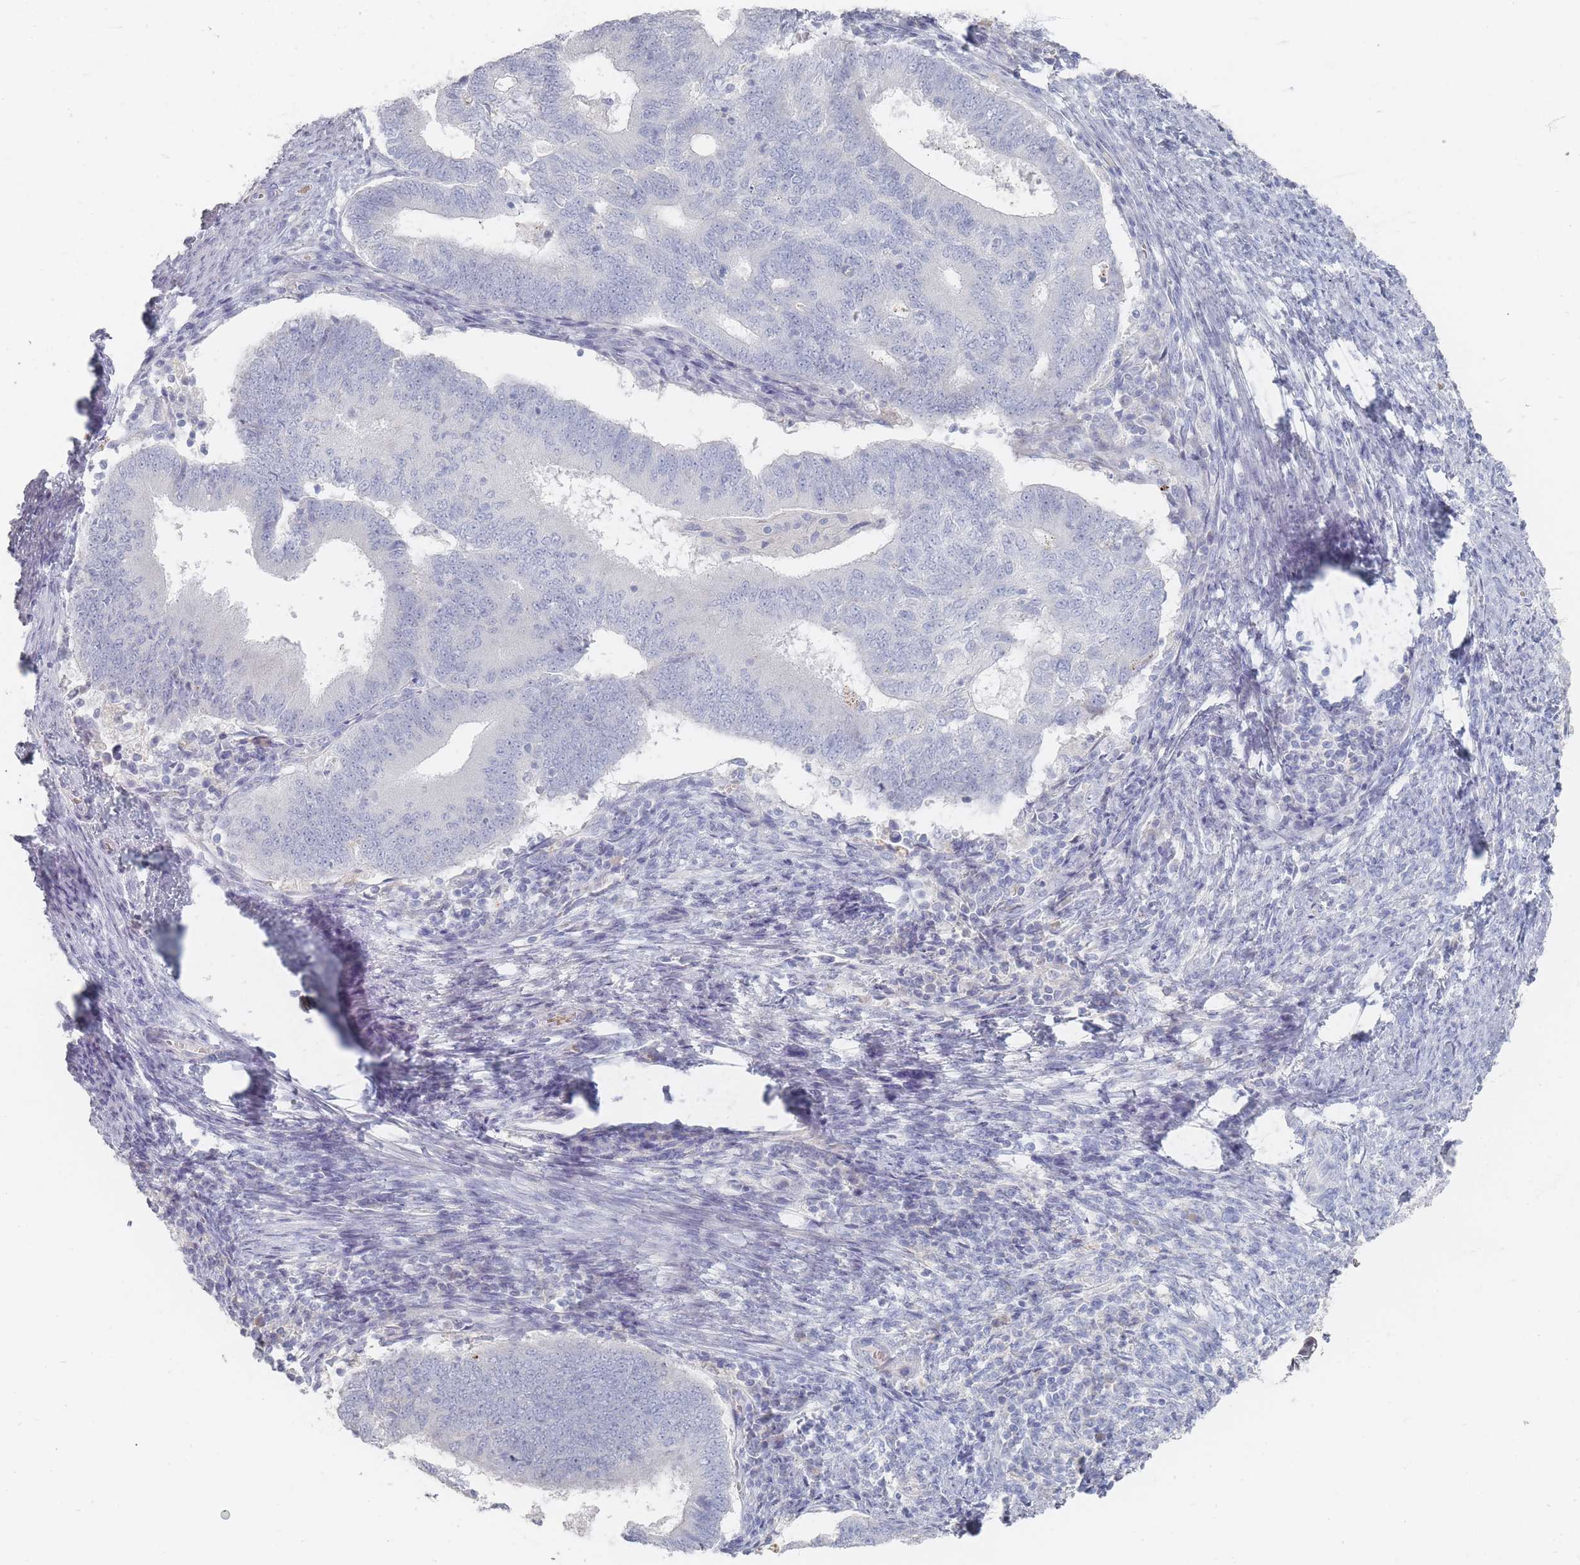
{"staining": {"intensity": "negative", "quantity": "none", "location": "none"}, "tissue": "endometrial cancer", "cell_type": "Tumor cells", "image_type": "cancer", "snomed": [{"axis": "morphology", "description": "Adenocarcinoma, NOS"}, {"axis": "topography", "description": "Endometrium"}], "caption": "Endometrial cancer stained for a protein using immunohistochemistry reveals no staining tumor cells.", "gene": "HELZ2", "patient": {"sex": "female", "age": 70}}